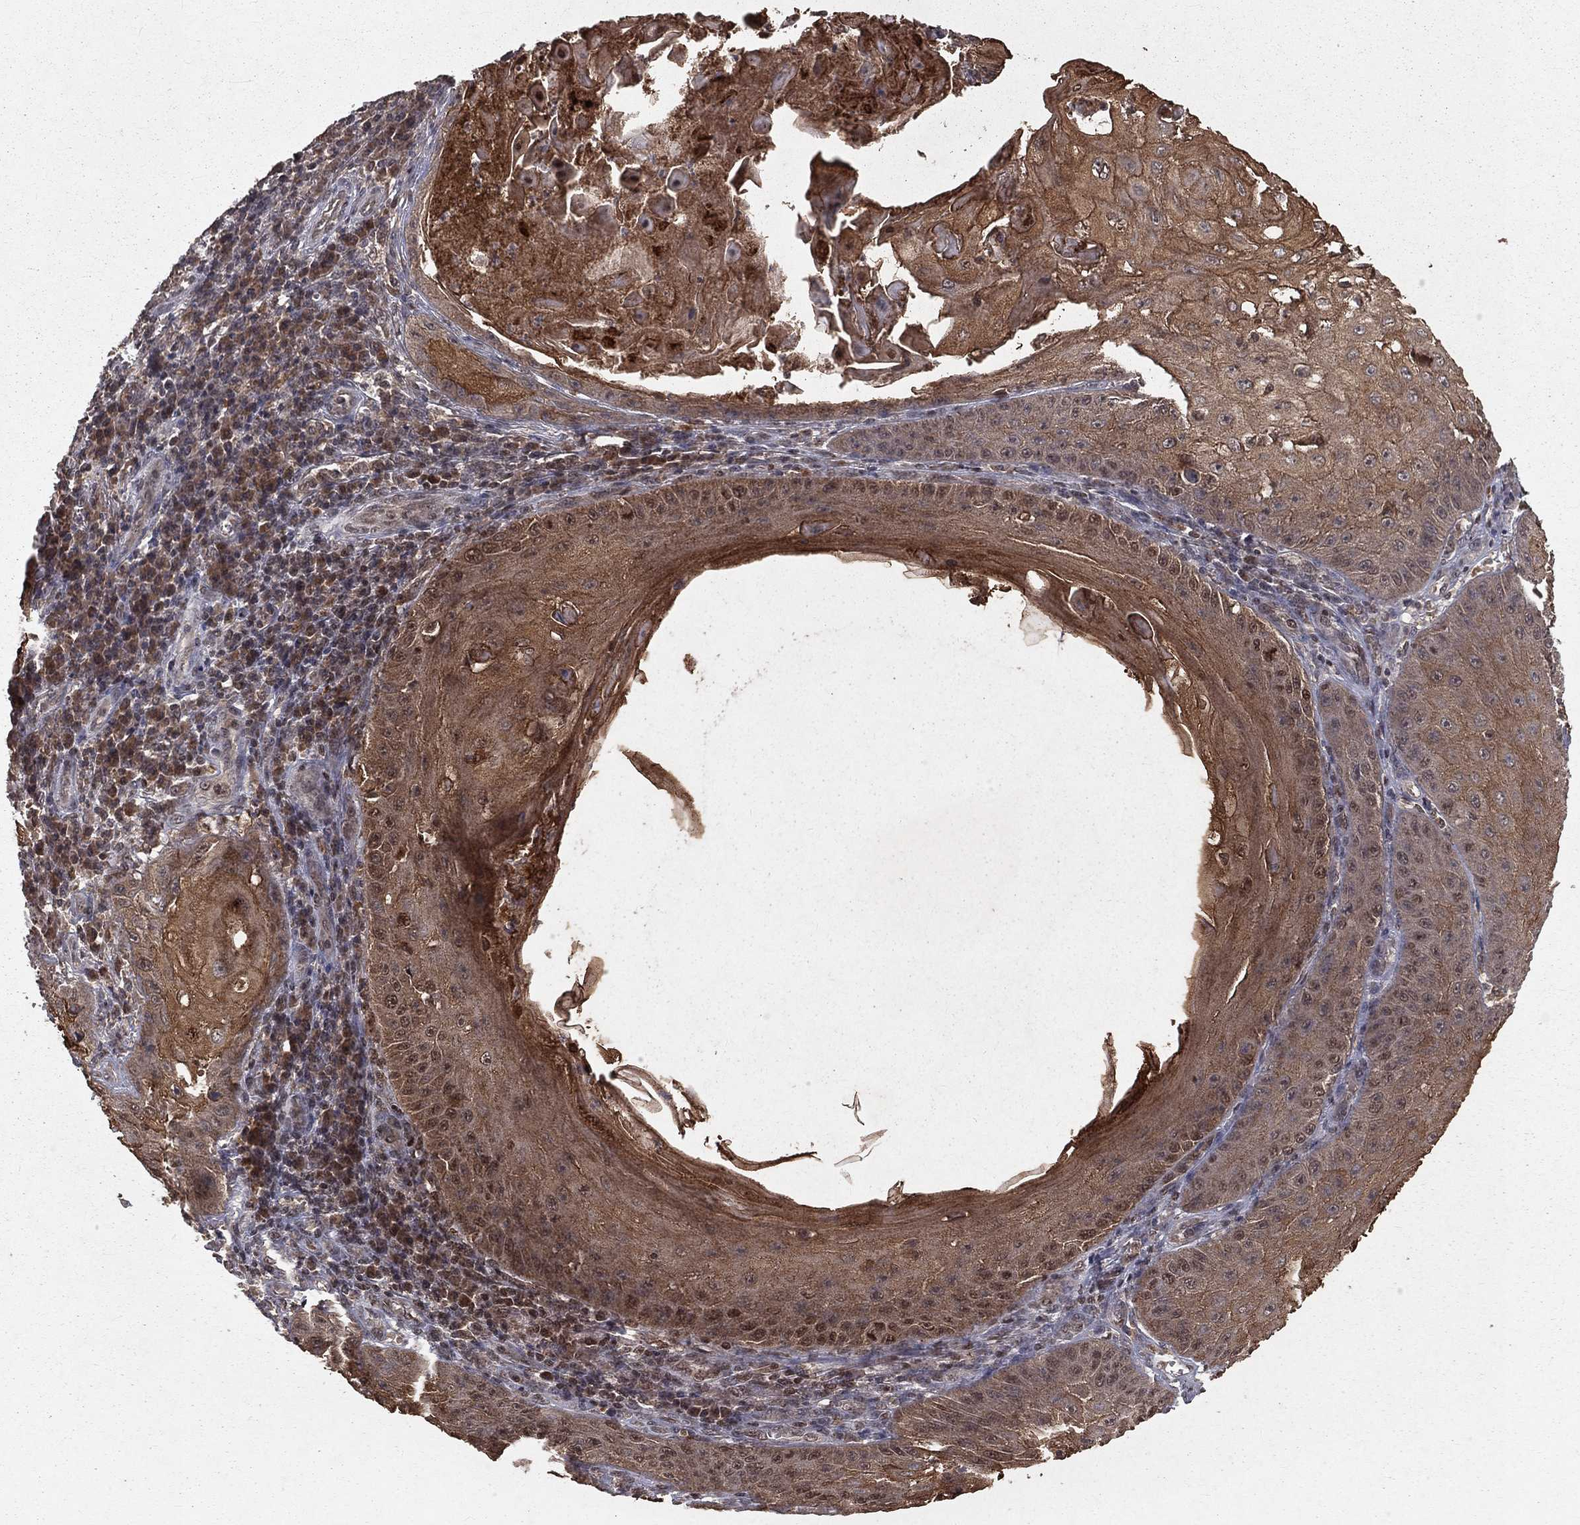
{"staining": {"intensity": "moderate", "quantity": ">75%", "location": "cytoplasmic/membranous"}, "tissue": "skin cancer", "cell_type": "Tumor cells", "image_type": "cancer", "snomed": [{"axis": "morphology", "description": "Squamous cell carcinoma, NOS"}, {"axis": "topography", "description": "Skin"}], "caption": "Skin cancer (squamous cell carcinoma) stained for a protein displays moderate cytoplasmic/membranous positivity in tumor cells.", "gene": "ZDHHC15", "patient": {"sex": "male", "age": 70}}